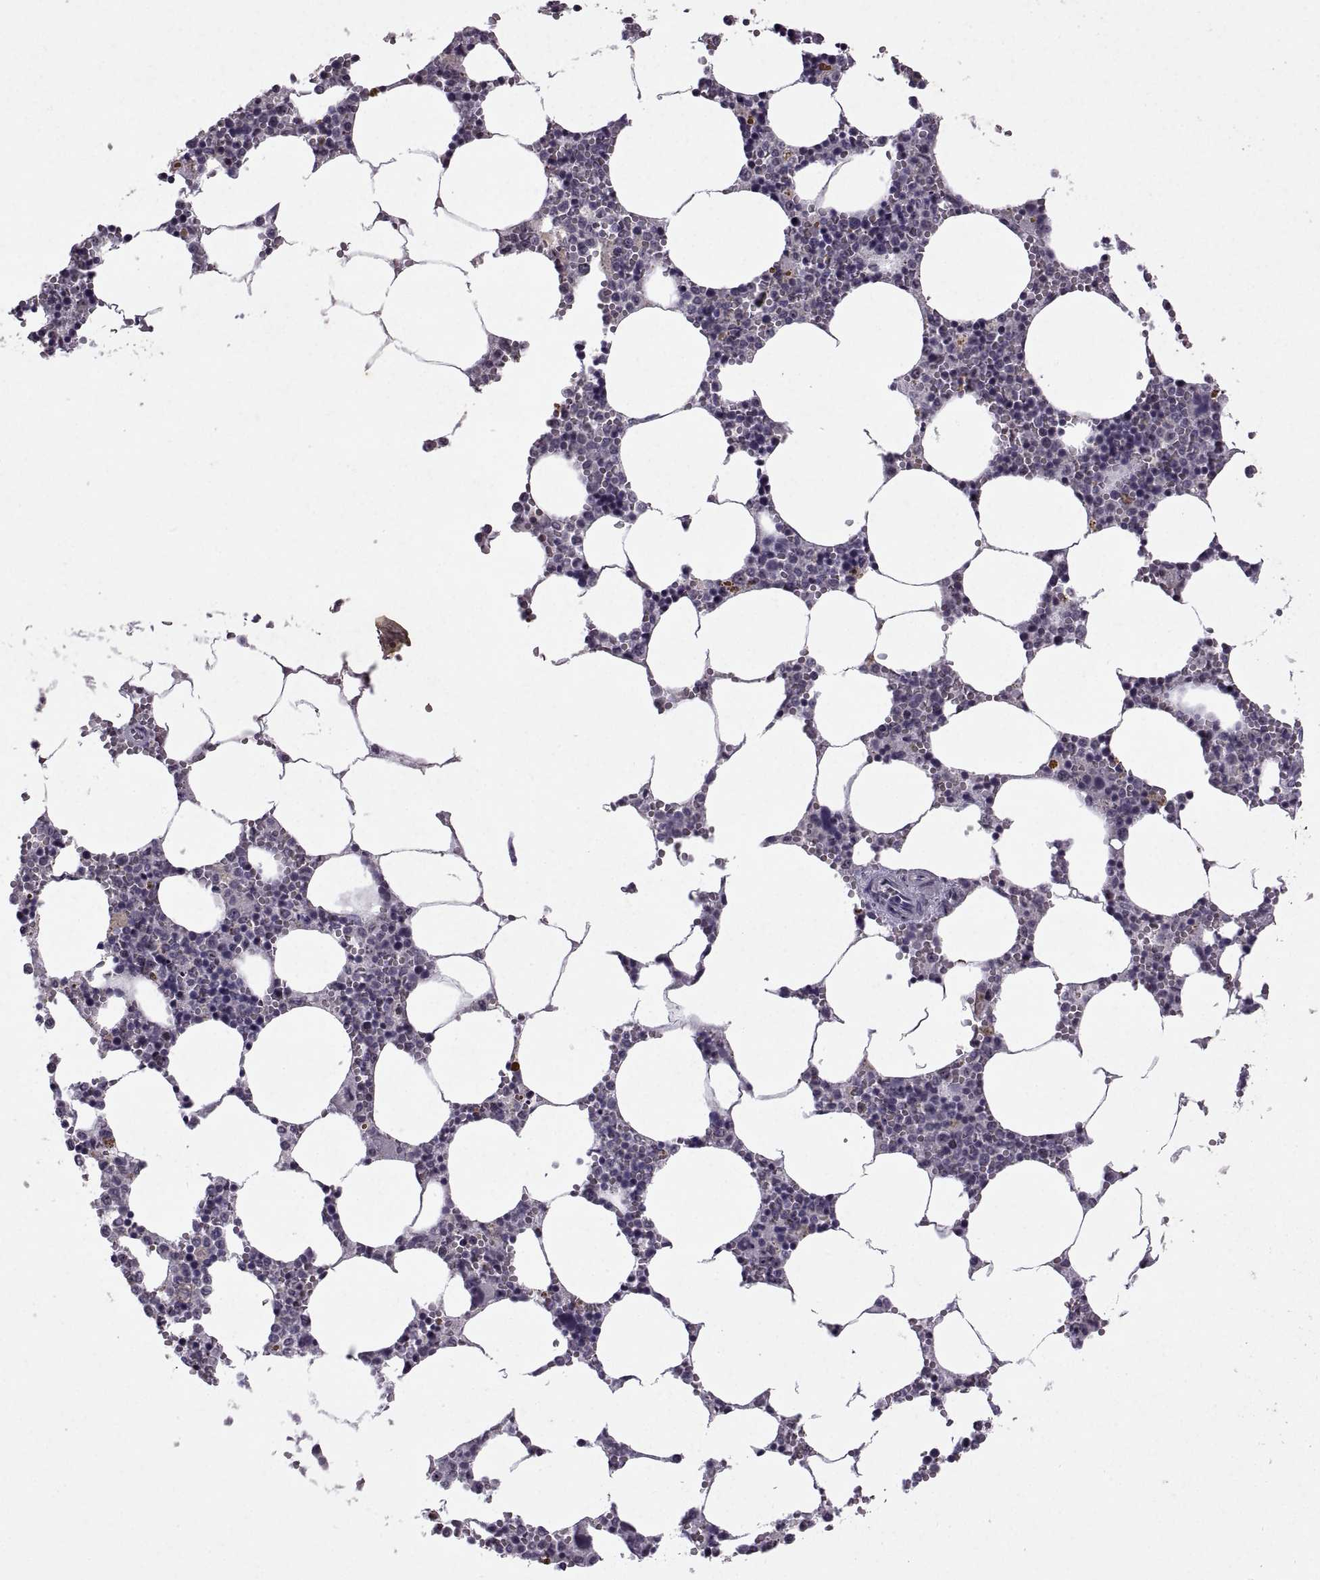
{"staining": {"intensity": "negative", "quantity": "none", "location": "none"}, "tissue": "bone marrow", "cell_type": "Hematopoietic cells", "image_type": "normal", "snomed": [{"axis": "morphology", "description": "Normal tissue, NOS"}, {"axis": "topography", "description": "Bone marrow"}], "caption": "Immunohistochemistry (IHC) micrograph of unremarkable bone marrow: human bone marrow stained with DAB (3,3'-diaminobenzidine) demonstrates no significant protein positivity in hematopoietic cells. (DAB immunohistochemistry (IHC) with hematoxylin counter stain).", "gene": "SINHCAF", "patient": {"sex": "female", "age": 64}}